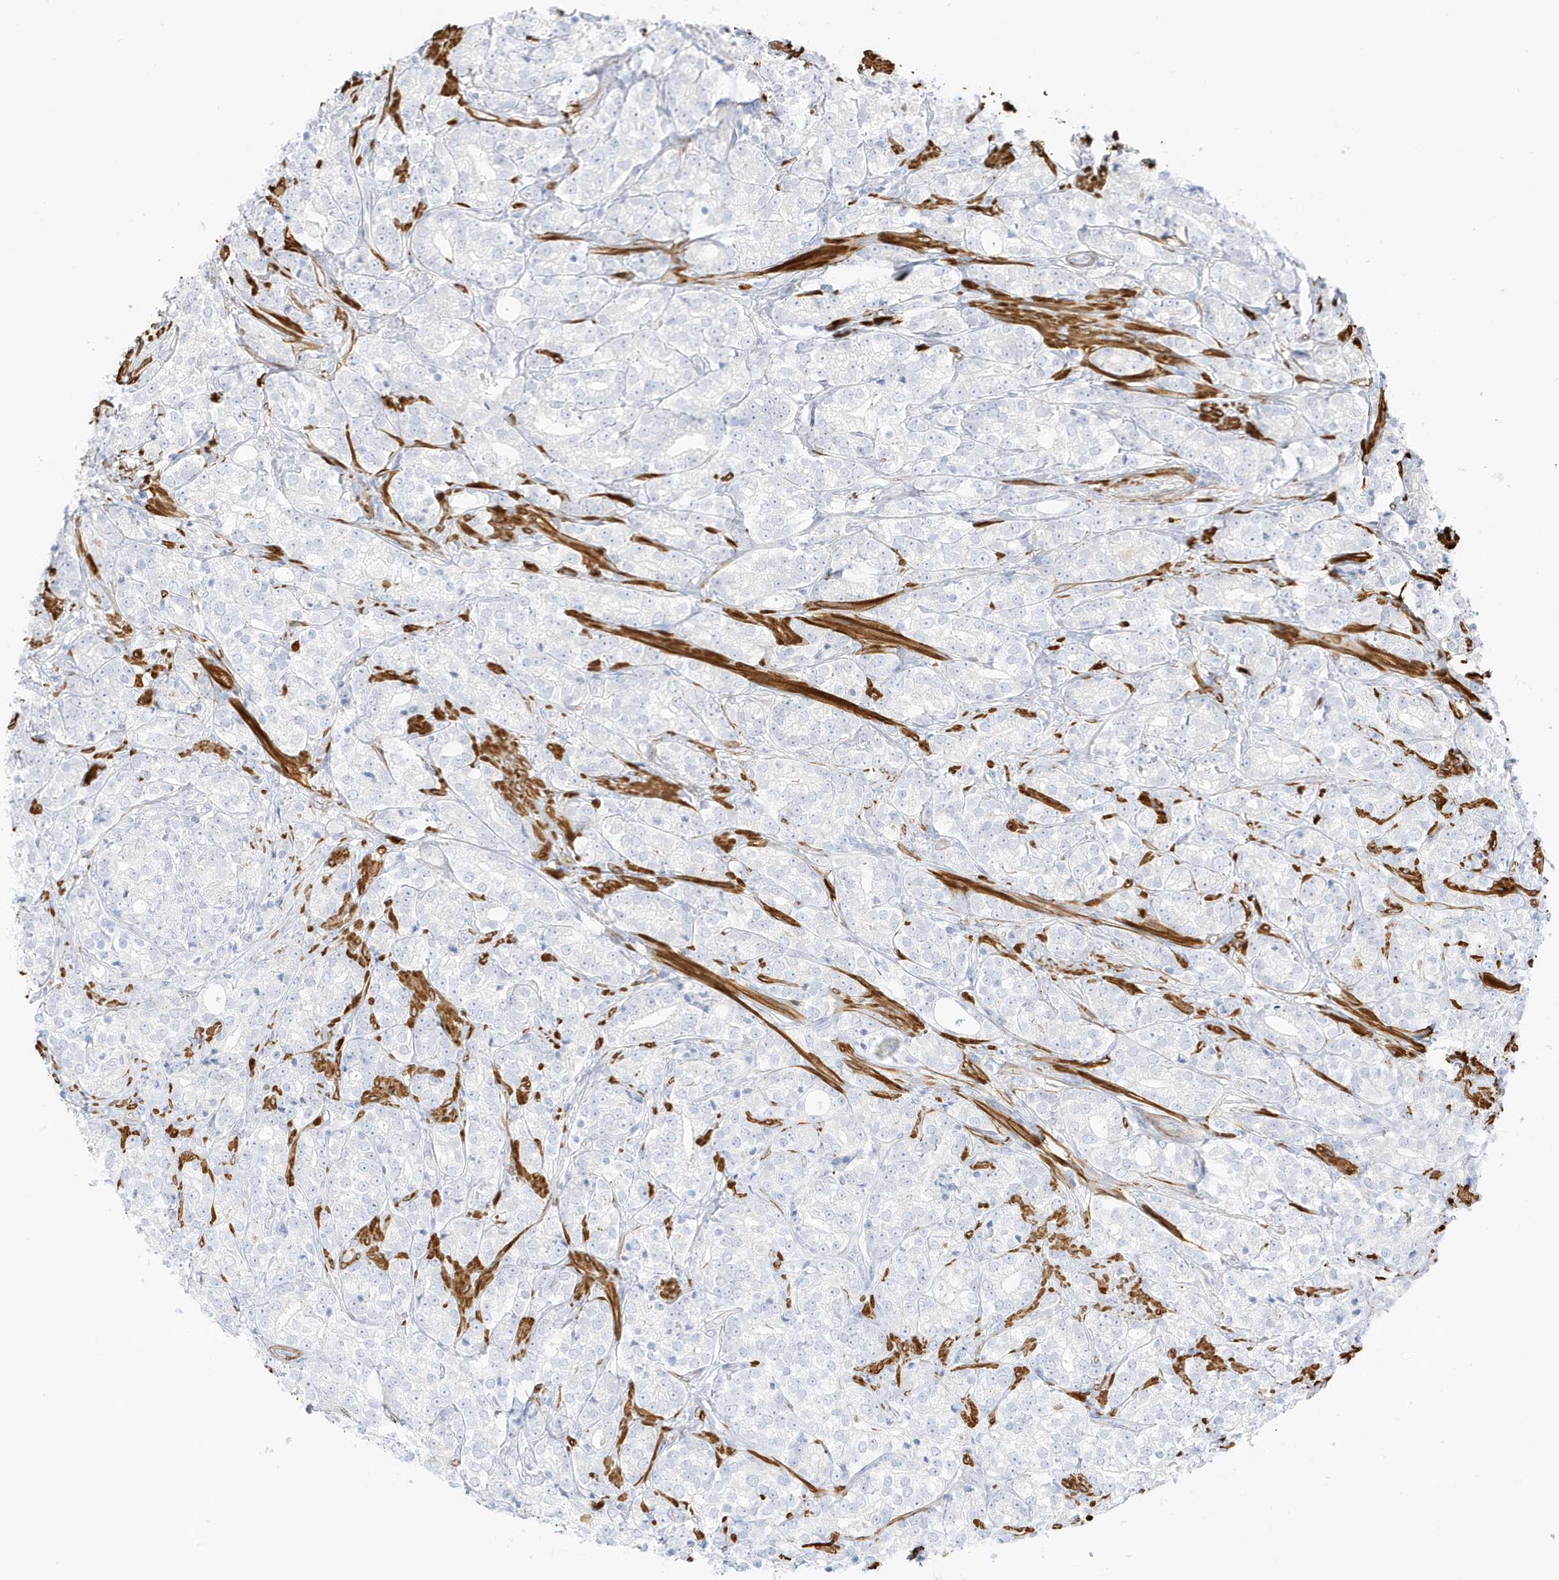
{"staining": {"intensity": "negative", "quantity": "none", "location": "none"}, "tissue": "prostate cancer", "cell_type": "Tumor cells", "image_type": "cancer", "snomed": [{"axis": "morphology", "description": "Adenocarcinoma, High grade"}, {"axis": "topography", "description": "Prostate"}], "caption": "Immunohistochemistry (IHC) of prostate cancer (high-grade adenocarcinoma) exhibits no staining in tumor cells.", "gene": "SLC22A13", "patient": {"sex": "male", "age": 69}}